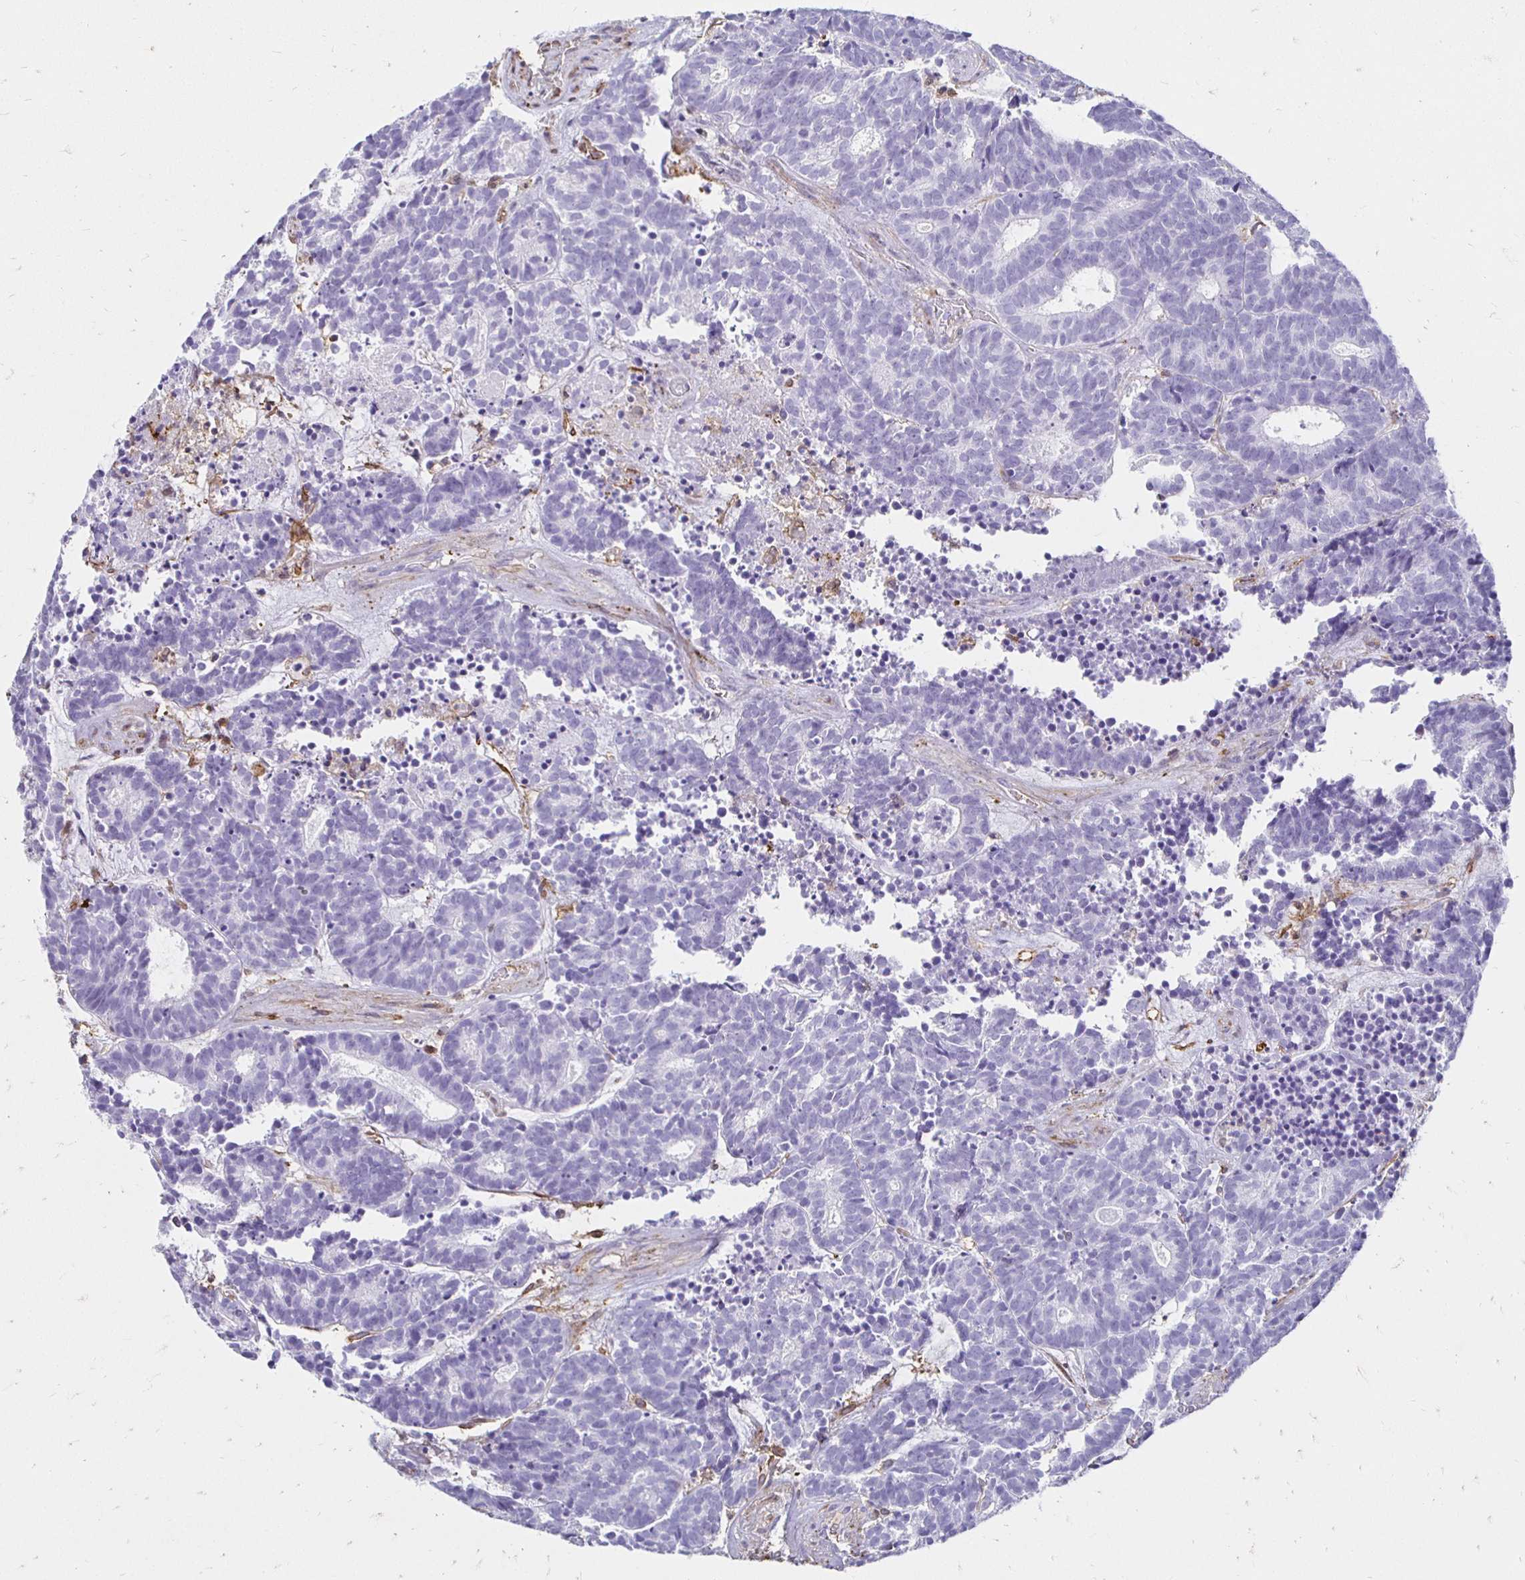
{"staining": {"intensity": "negative", "quantity": "none", "location": "none"}, "tissue": "head and neck cancer", "cell_type": "Tumor cells", "image_type": "cancer", "snomed": [{"axis": "morphology", "description": "Adenocarcinoma, NOS"}, {"axis": "topography", "description": "Head-Neck"}], "caption": "Tumor cells are negative for protein expression in human head and neck cancer.", "gene": "TAS1R3", "patient": {"sex": "female", "age": 81}}